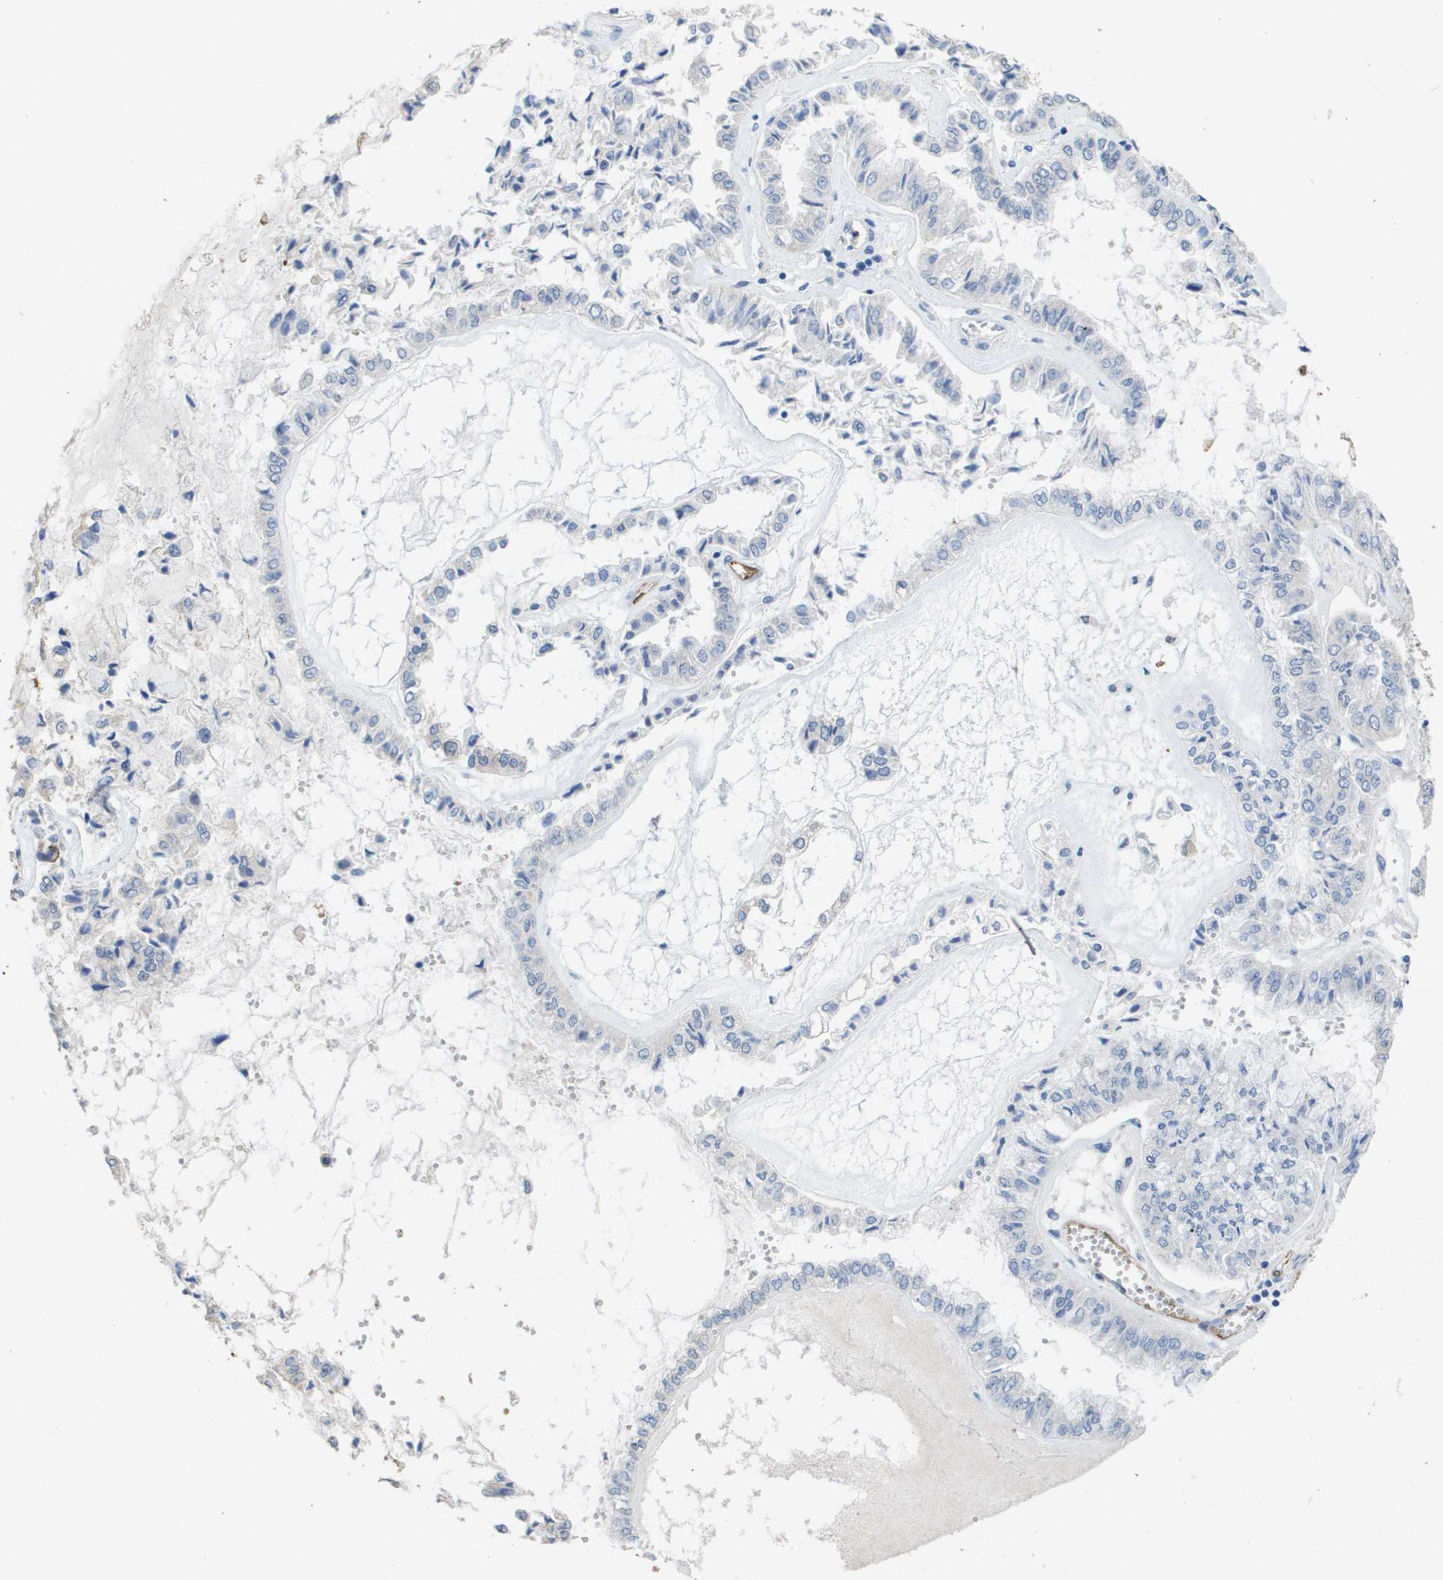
{"staining": {"intensity": "negative", "quantity": "none", "location": "none"}, "tissue": "liver cancer", "cell_type": "Tumor cells", "image_type": "cancer", "snomed": [{"axis": "morphology", "description": "Cholangiocarcinoma"}, {"axis": "topography", "description": "Liver"}], "caption": "Immunohistochemistry image of human liver cancer stained for a protein (brown), which shows no staining in tumor cells.", "gene": "FABP5", "patient": {"sex": "female", "age": 79}}